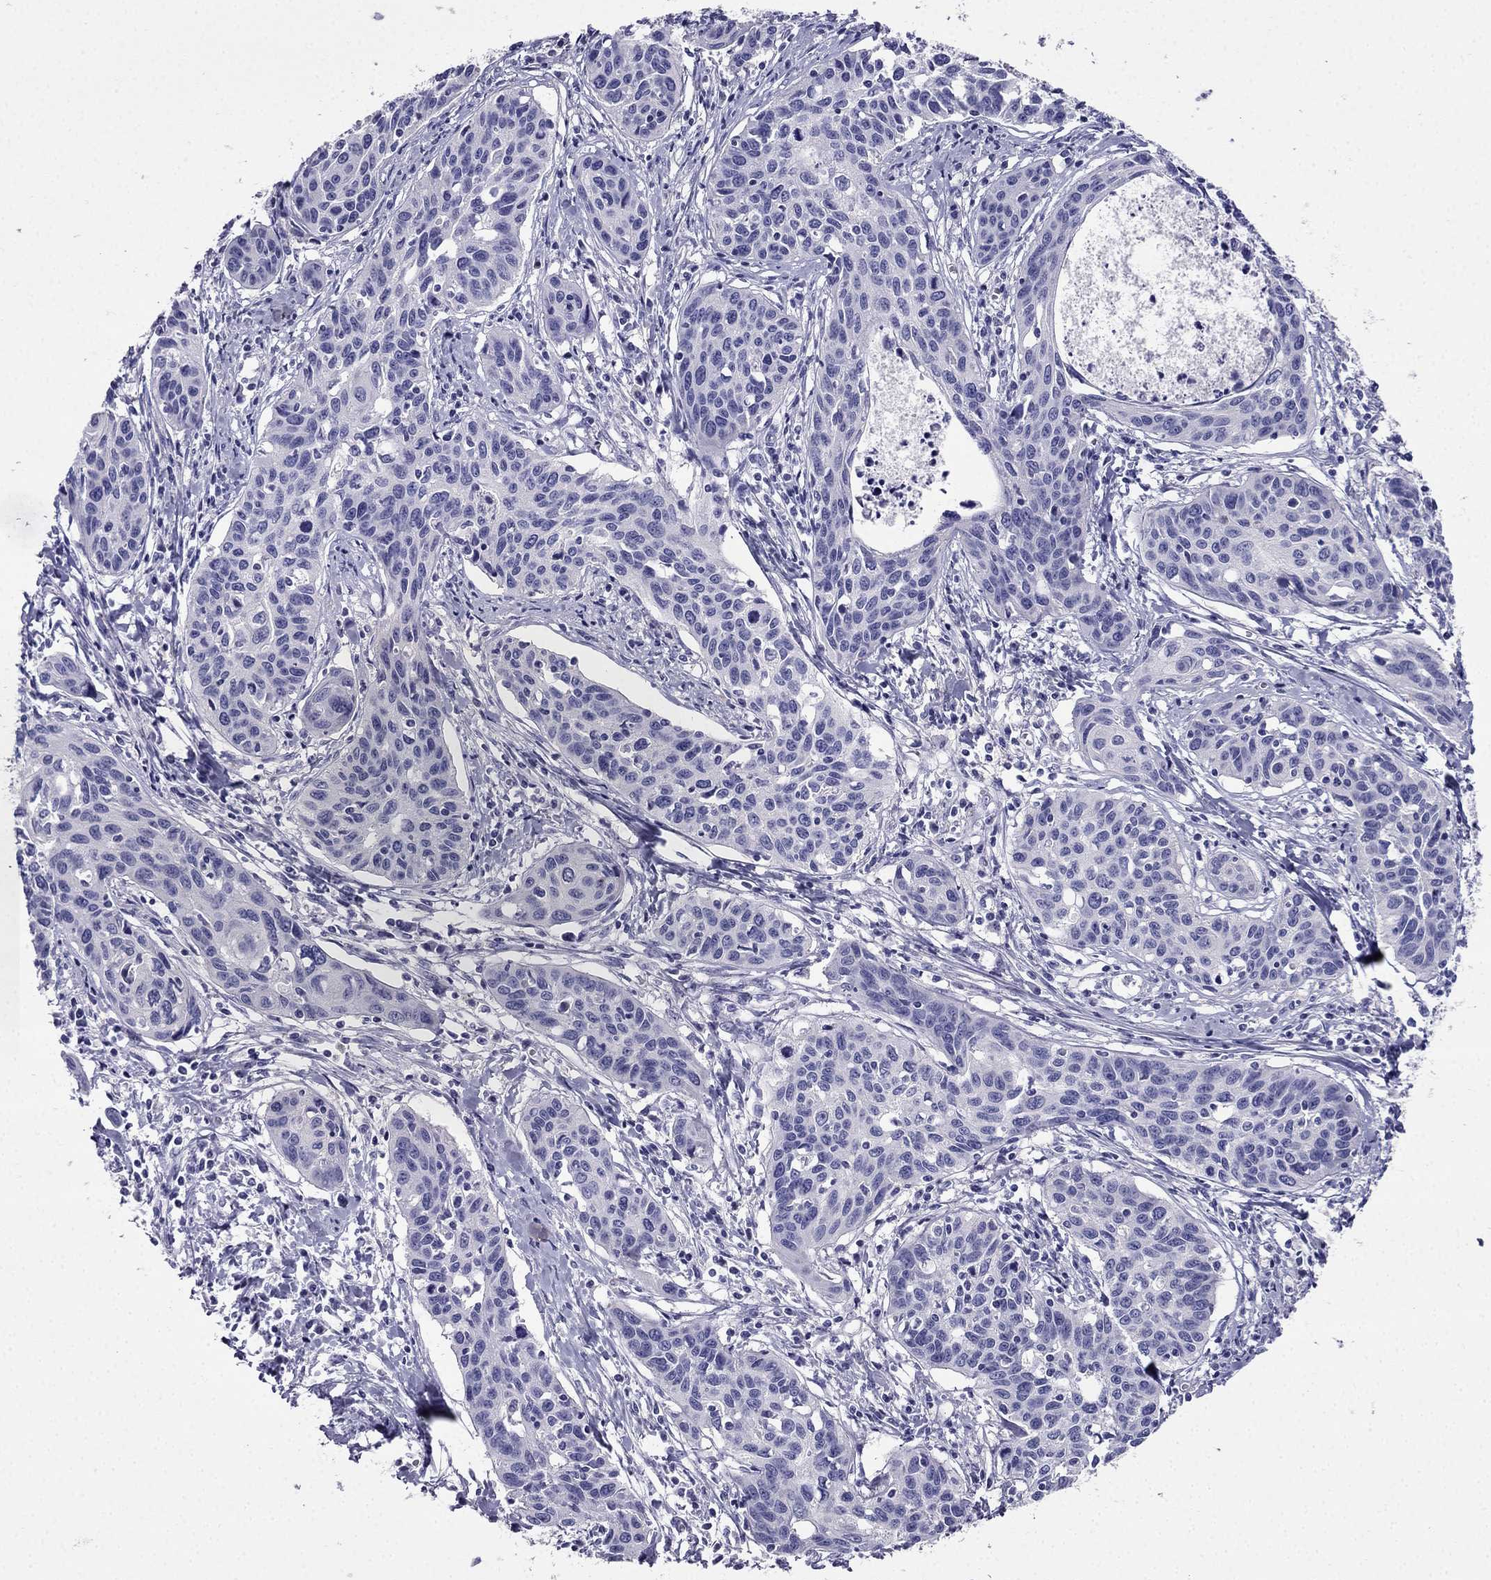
{"staining": {"intensity": "negative", "quantity": "none", "location": "none"}, "tissue": "cervical cancer", "cell_type": "Tumor cells", "image_type": "cancer", "snomed": [{"axis": "morphology", "description": "Squamous cell carcinoma, NOS"}, {"axis": "topography", "description": "Cervix"}], "caption": "A histopathology image of human cervical cancer (squamous cell carcinoma) is negative for staining in tumor cells. (DAB (3,3'-diaminobenzidine) immunohistochemistry (IHC) with hematoxylin counter stain).", "gene": "PTH", "patient": {"sex": "female", "age": 31}}